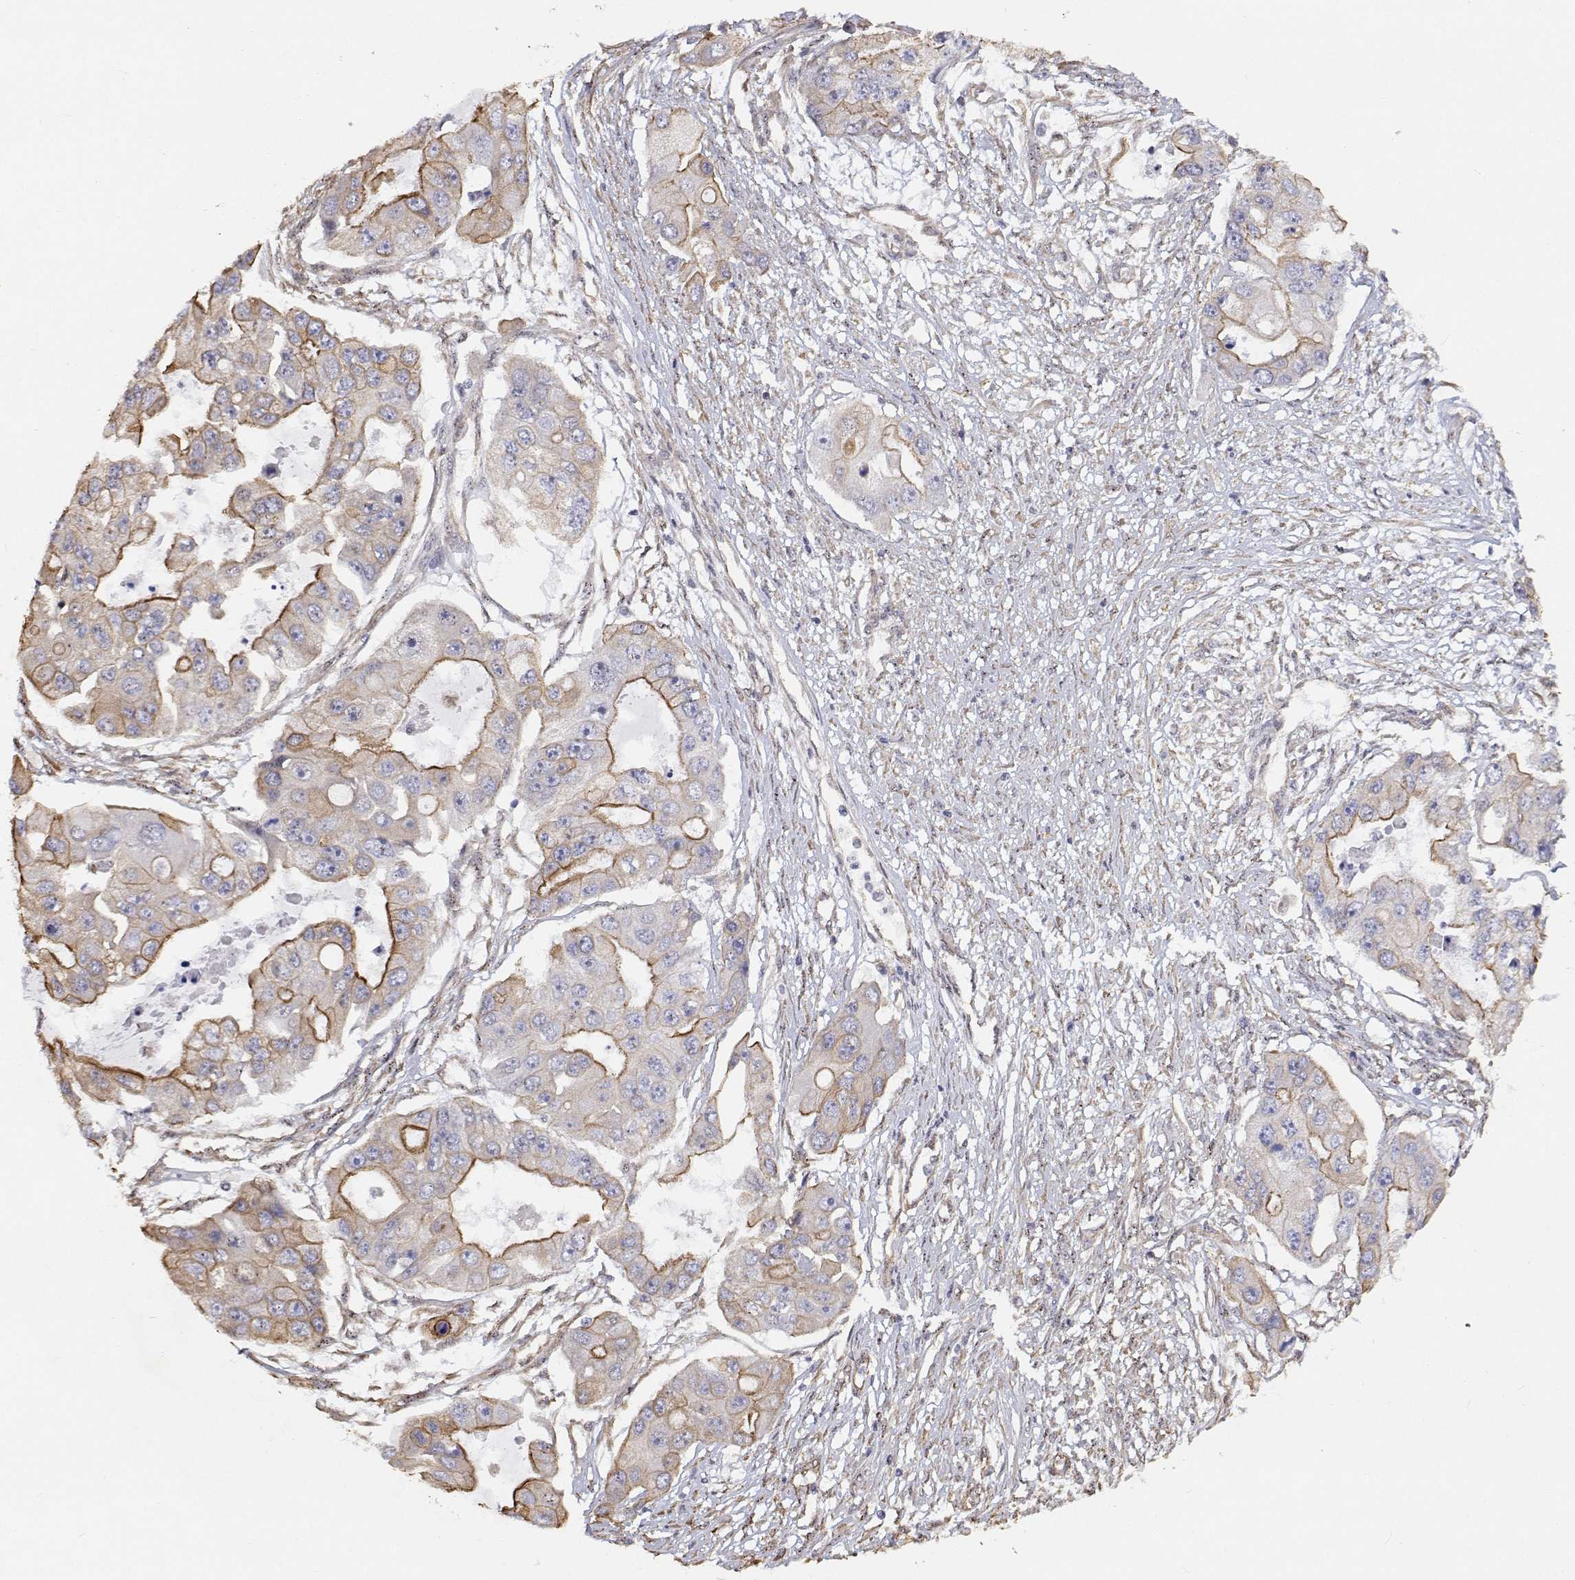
{"staining": {"intensity": "weak", "quantity": "25%-75%", "location": "cytoplasmic/membranous"}, "tissue": "ovarian cancer", "cell_type": "Tumor cells", "image_type": "cancer", "snomed": [{"axis": "morphology", "description": "Cystadenocarcinoma, serous, NOS"}, {"axis": "topography", "description": "Ovary"}], "caption": "Immunohistochemistry histopathology image of neoplastic tissue: serous cystadenocarcinoma (ovarian) stained using immunohistochemistry demonstrates low levels of weak protein expression localized specifically in the cytoplasmic/membranous of tumor cells, appearing as a cytoplasmic/membranous brown color.", "gene": "GSDMA", "patient": {"sex": "female", "age": 56}}